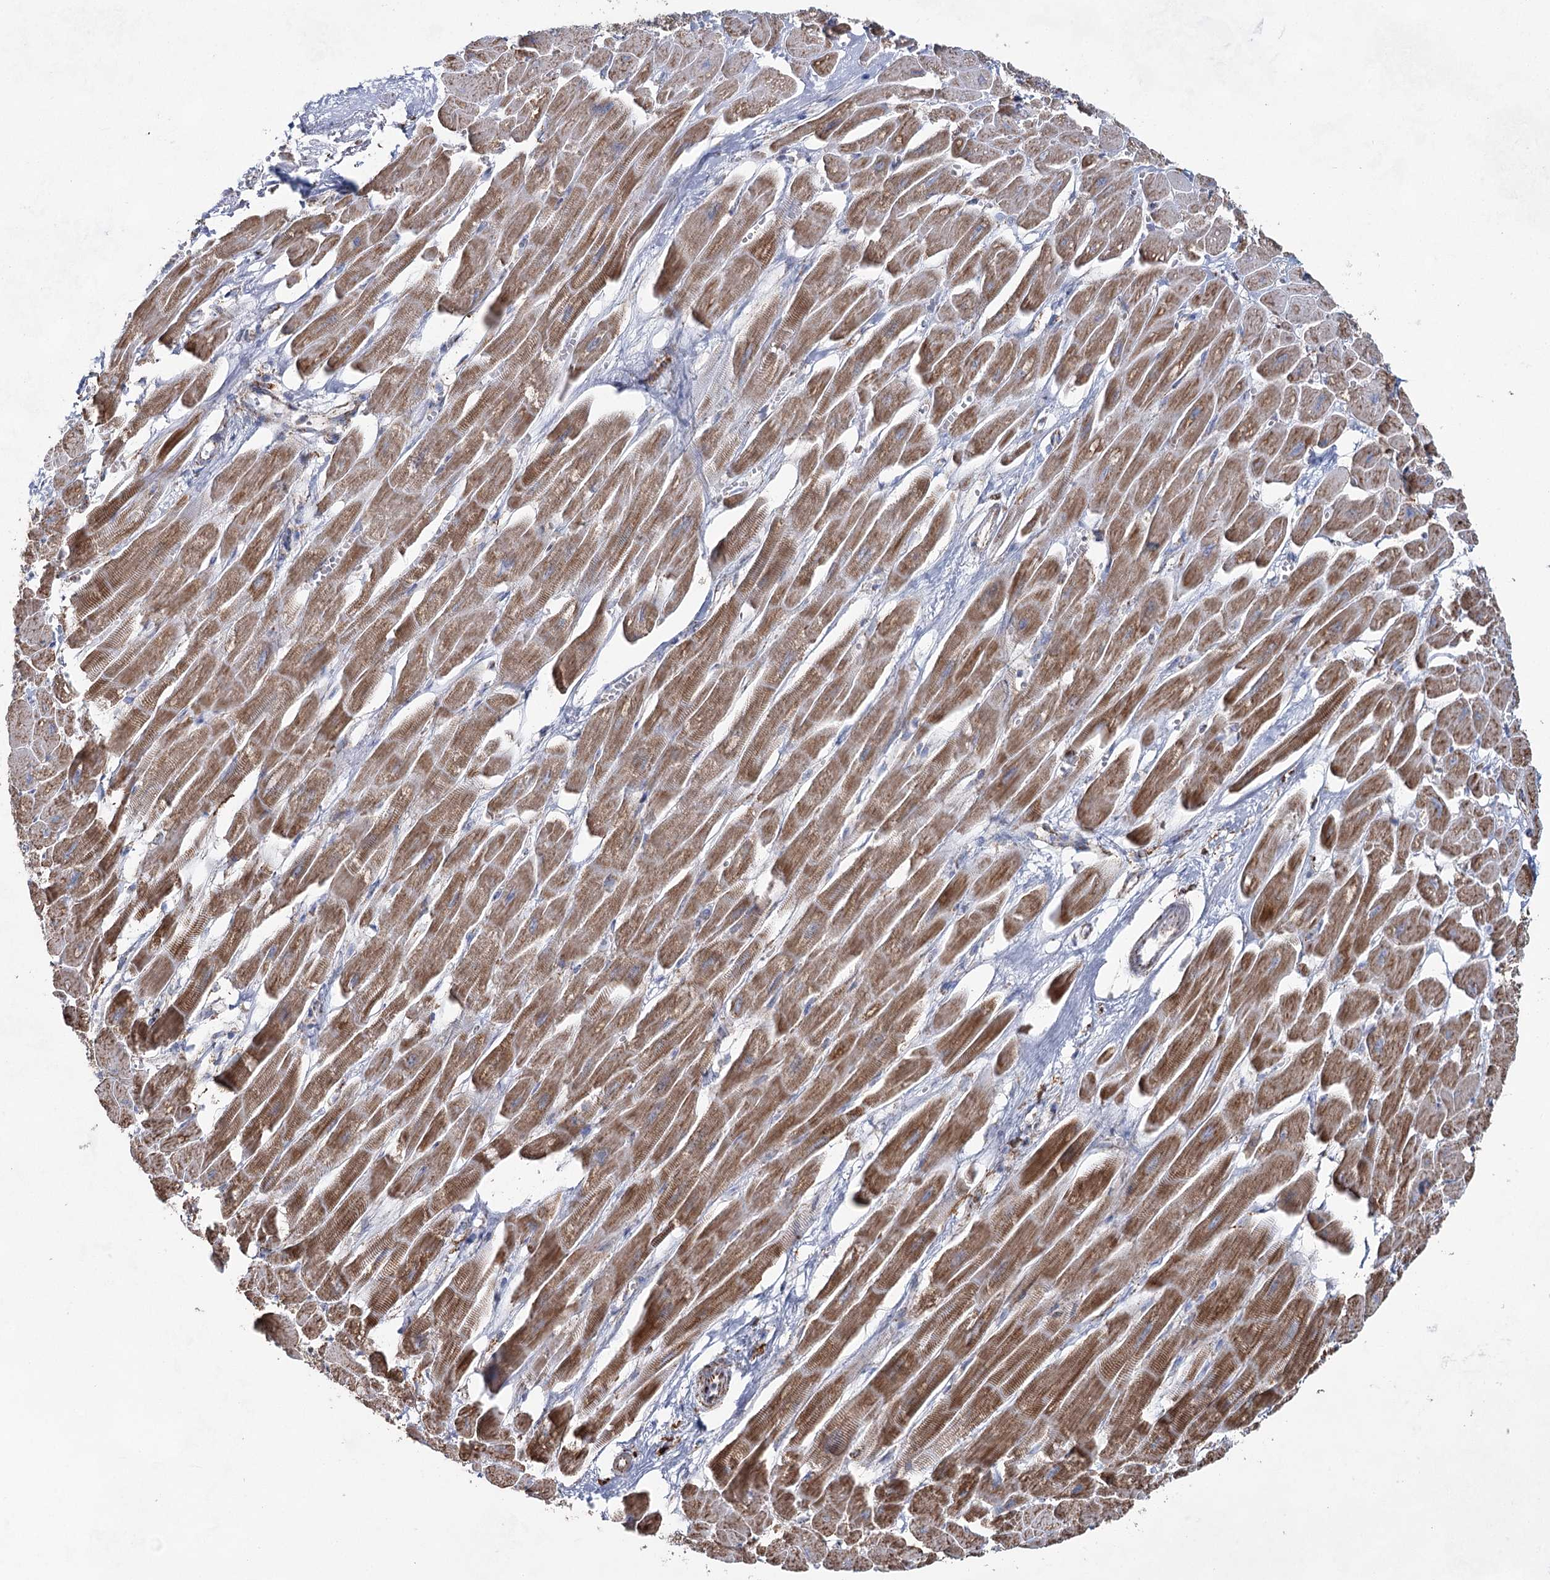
{"staining": {"intensity": "moderate", "quantity": ">75%", "location": "cytoplasmic/membranous"}, "tissue": "heart muscle", "cell_type": "Cardiomyocytes", "image_type": "normal", "snomed": [{"axis": "morphology", "description": "Normal tissue, NOS"}, {"axis": "topography", "description": "Heart"}], "caption": "Immunohistochemical staining of benign heart muscle demonstrates moderate cytoplasmic/membranous protein expression in approximately >75% of cardiomyocytes. (Brightfield microscopy of DAB IHC at high magnification).", "gene": "CWF19L1", "patient": {"sex": "female", "age": 54}}